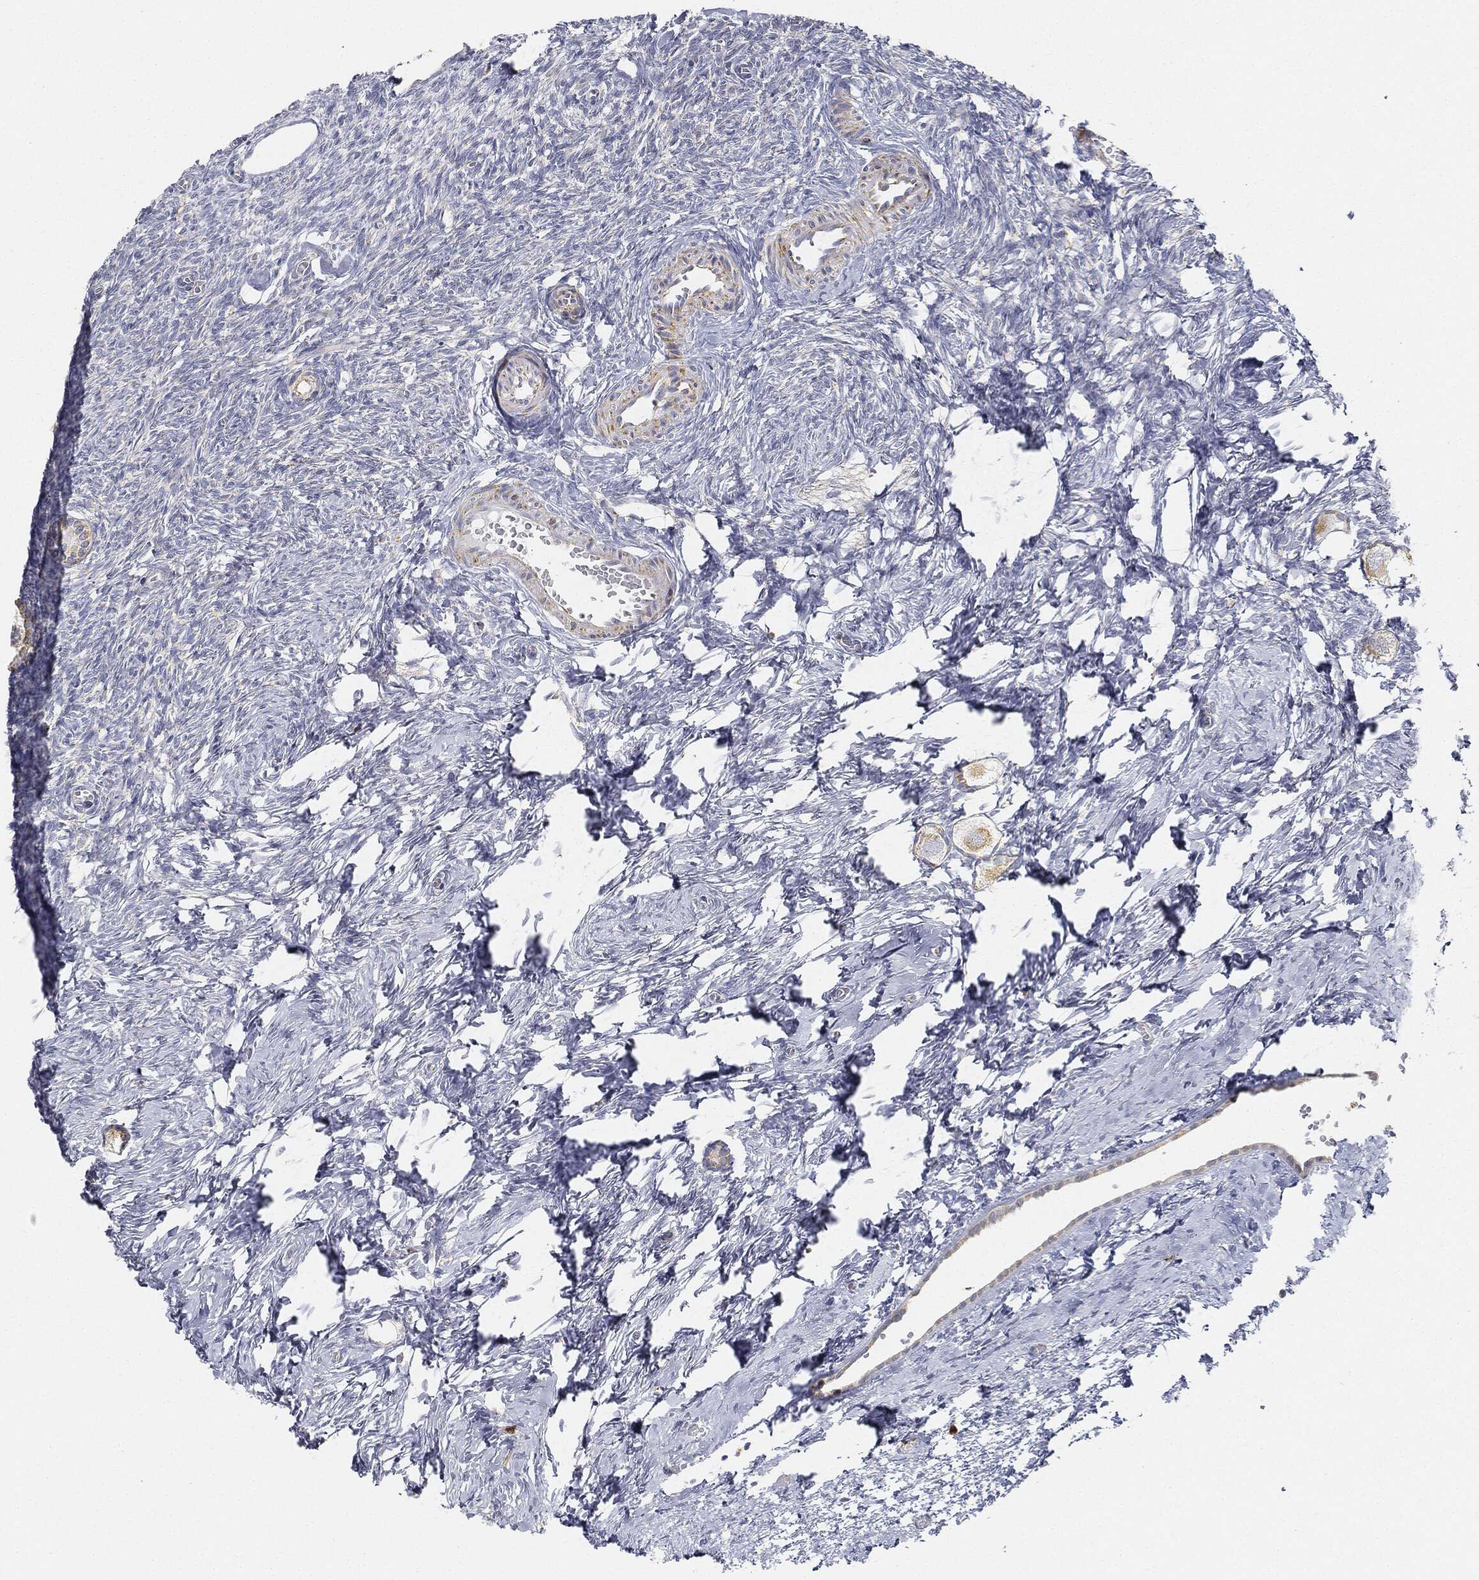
{"staining": {"intensity": "weak", "quantity": ">75%", "location": "cytoplasmic/membranous"}, "tissue": "ovary", "cell_type": "Follicle cells", "image_type": "normal", "snomed": [{"axis": "morphology", "description": "Normal tissue, NOS"}, {"axis": "topography", "description": "Ovary"}], "caption": "Normal ovary shows weak cytoplasmic/membranous expression in about >75% of follicle cells, visualized by immunohistochemistry.", "gene": "CAPN15", "patient": {"sex": "female", "age": 27}}